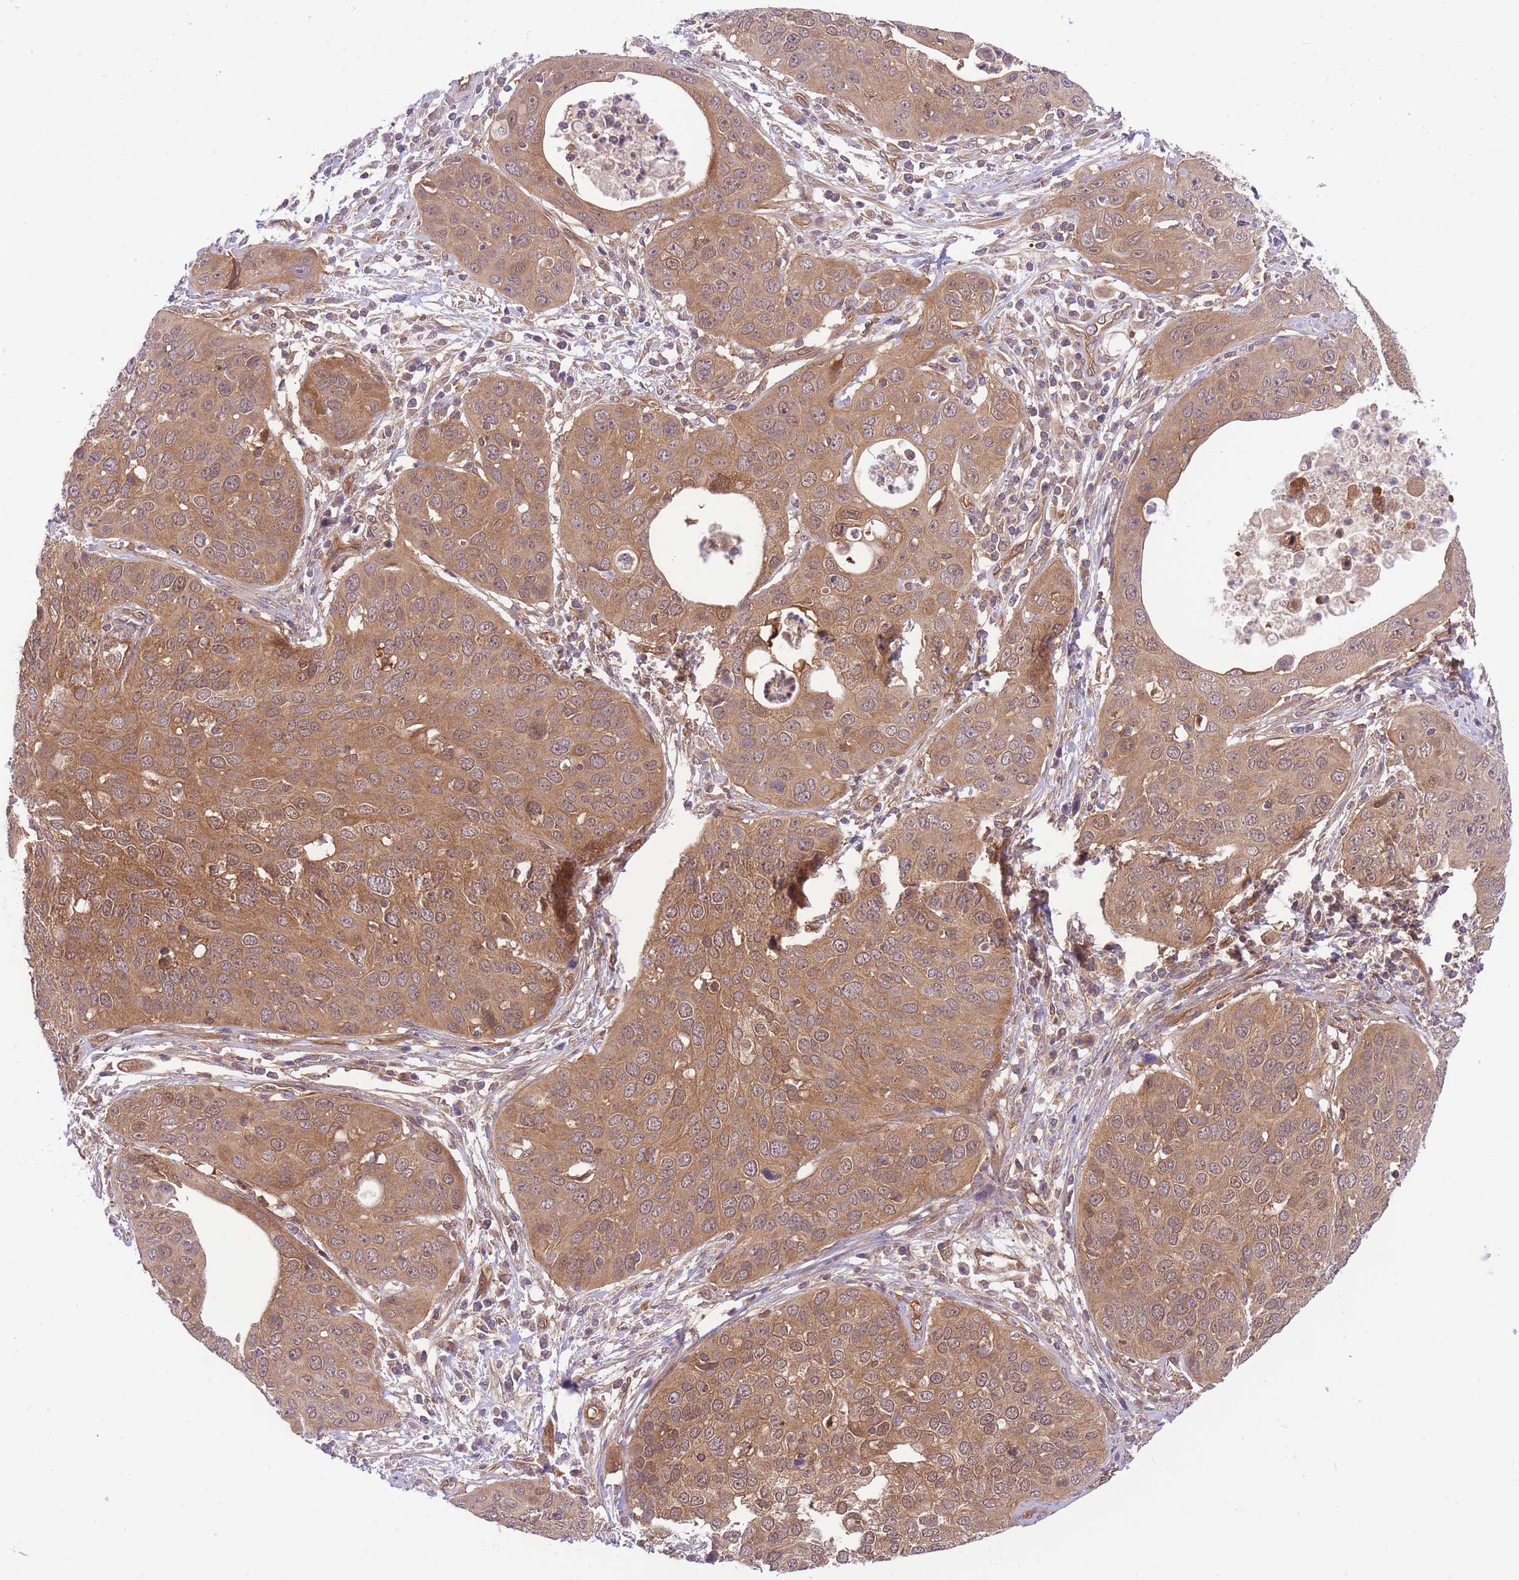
{"staining": {"intensity": "moderate", "quantity": ">75%", "location": "cytoplasmic/membranous,nuclear"}, "tissue": "cervical cancer", "cell_type": "Tumor cells", "image_type": "cancer", "snomed": [{"axis": "morphology", "description": "Squamous cell carcinoma, NOS"}, {"axis": "topography", "description": "Cervix"}], "caption": "This photomicrograph reveals IHC staining of cervical cancer (squamous cell carcinoma), with medium moderate cytoplasmic/membranous and nuclear staining in approximately >75% of tumor cells.", "gene": "PREP", "patient": {"sex": "female", "age": 36}}